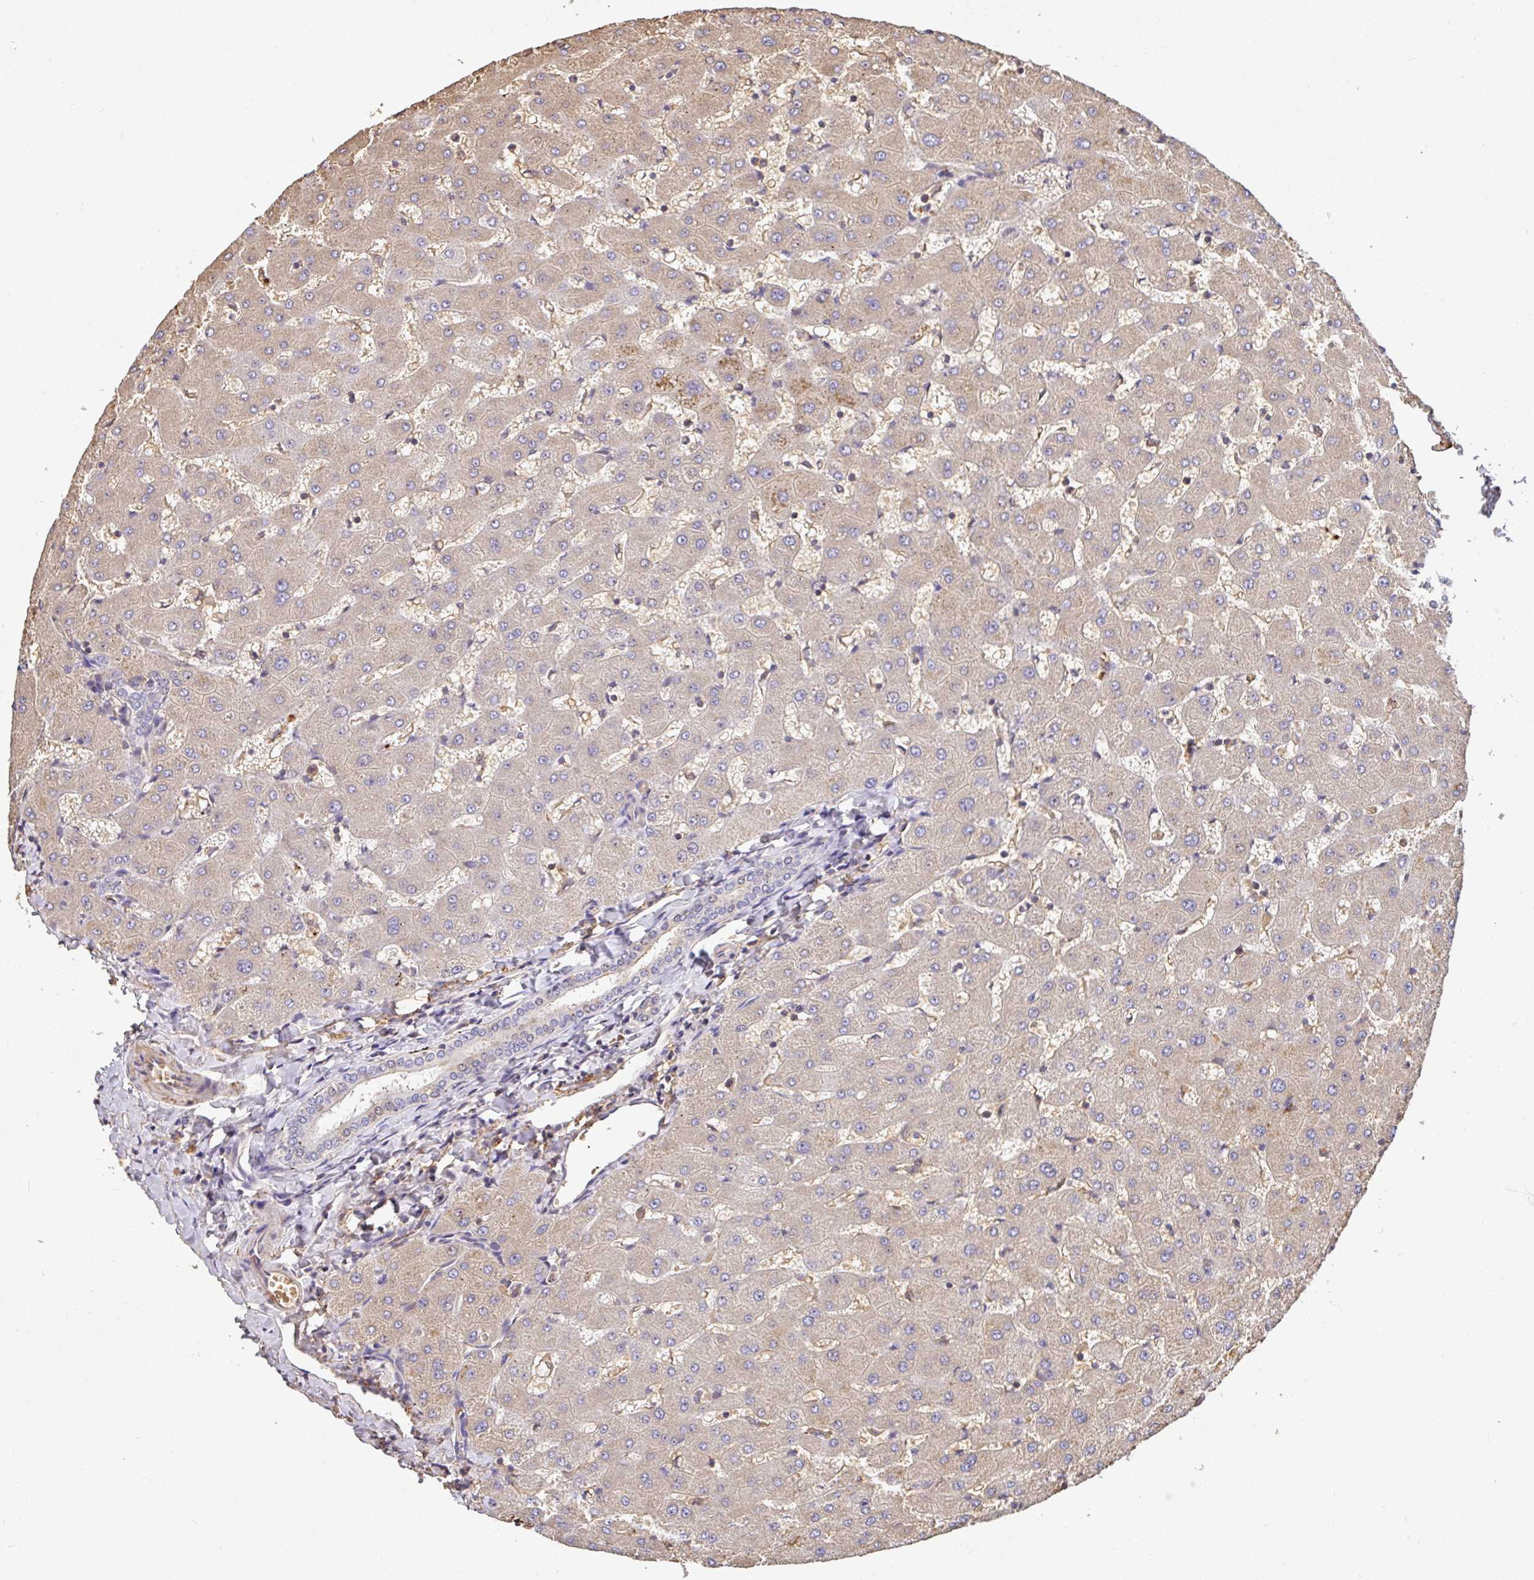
{"staining": {"intensity": "negative", "quantity": "none", "location": "none"}, "tissue": "liver", "cell_type": "Cholangiocytes", "image_type": "normal", "snomed": [{"axis": "morphology", "description": "Normal tissue, NOS"}, {"axis": "topography", "description": "Liver"}], "caption": "This is a photomicrograph of IHC staining of benign liver, which shows no expression in cholangiocytes. (Stains: DAB (3,3'-diaminobenzidine) immunohistochemistry (IHC) with hematoxylin counter stain, Microscopy: brightfield microscopy at high magnification).", "gene": "C1QTNF9B", "patient": {"sex": "female", "age": 63}}